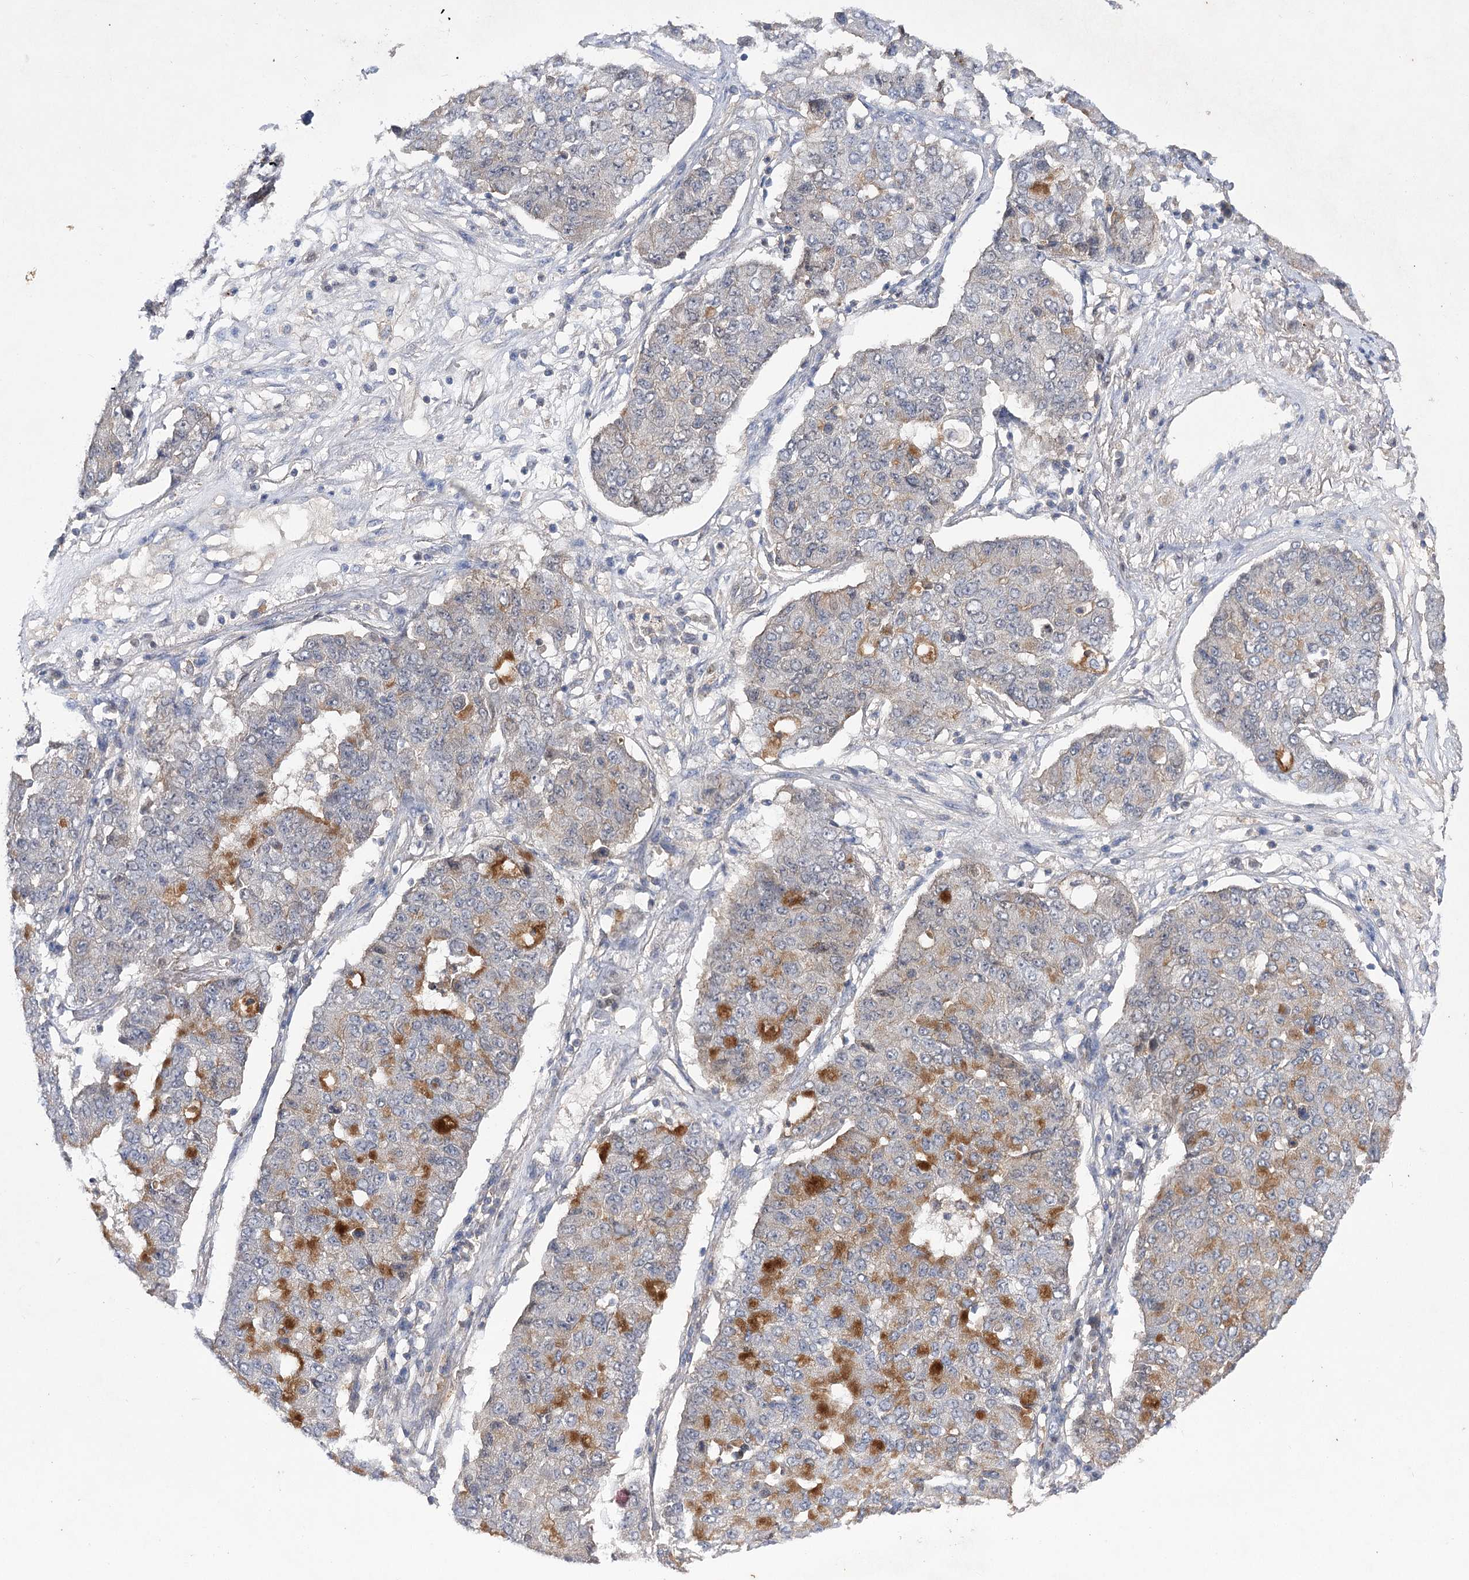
{"staining": {"intensity": "moderate", "quantity": "<25%", "location": "cytoplasmic/membranous"}, "tissue": "lung cancer", "cell_type": "Tumor cells", "image_type": "cancer", "snomed": [{"axis": "morphology", "description": "Squamous cell carcinoma, NOS"}, {"axis": "topography", "description": "Lung"}], "caption": "Protein staining by immunohistochemistry displays moderate cytoplasmic/membranous positivity in approximately <25% of tumor cells in lung cancer (squamous cell carcinoma). The staining is performed using DAB (3,3'-diaminobenzidine) brown chromogen to label protein expression. The nuclei are counter-stained blue using hematoxylin.", "gene": "BCR", "patient": {"sex": "male", "age": 74}}